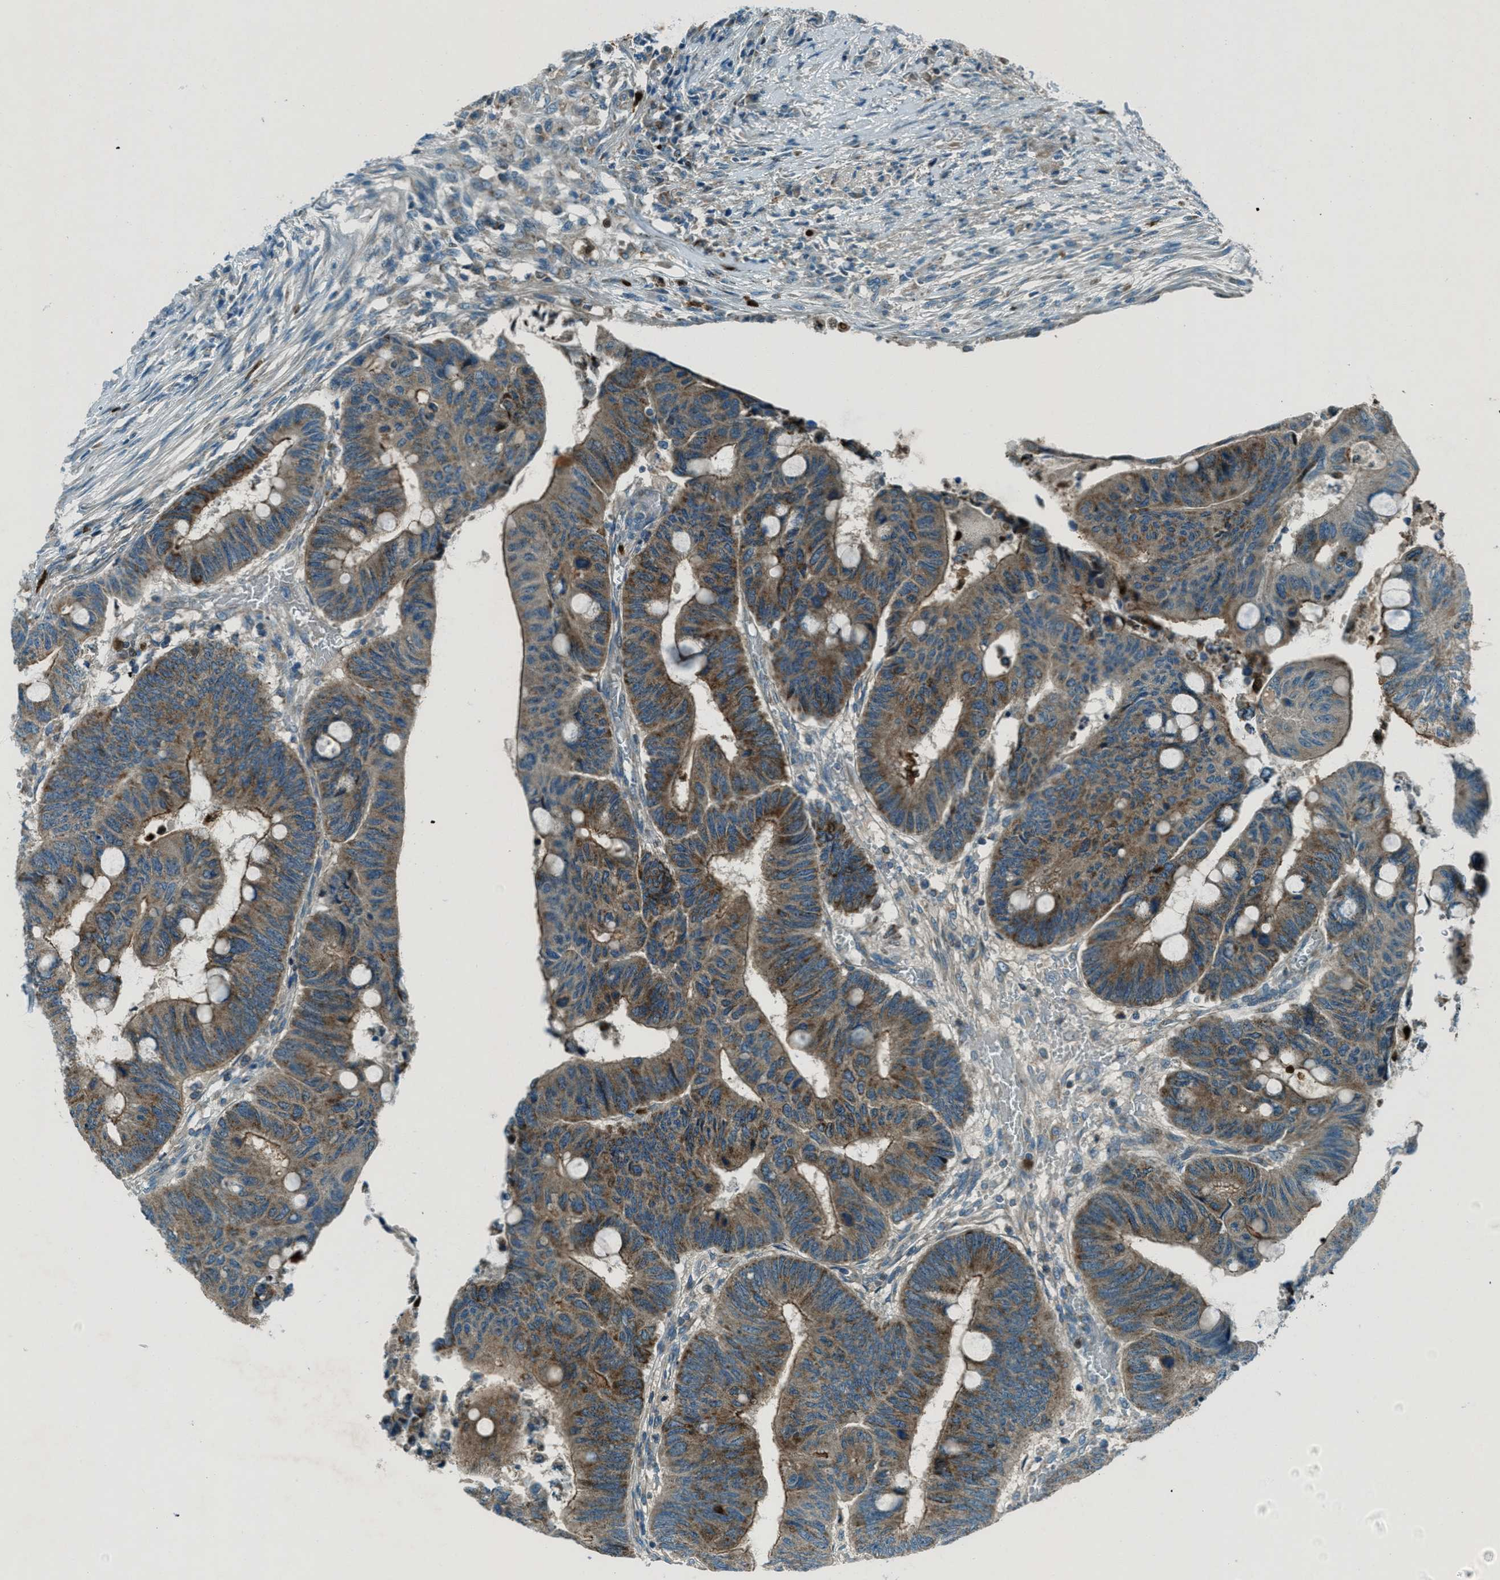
{"staining": {"intensity": "moderate", "quantity": ">75%", "location": "cytoplasmic/membranous"}, "tissue": "colorectal cancer", "cell_type": "Tumor cells", "image_type": "cancer", "snomed": [{"axis": "morphology", "description": "Normal tissue, NOS"}, {"axis": "morphology", "description": "Adenocarcinoma, NOS"}, {"axis": "topography", "description": "Rectum"}, {"axis": "topography", "description": "Peripheral nerve tissue"}], "caption": "Protein staining of colorectal cancer (adenocarcinoma) tissue shows moderate cytoplasmic/membranous expression in about >75% of tumor cells.", "gene": "FAR1", "patient": {"sex": "male", "age": 92}}